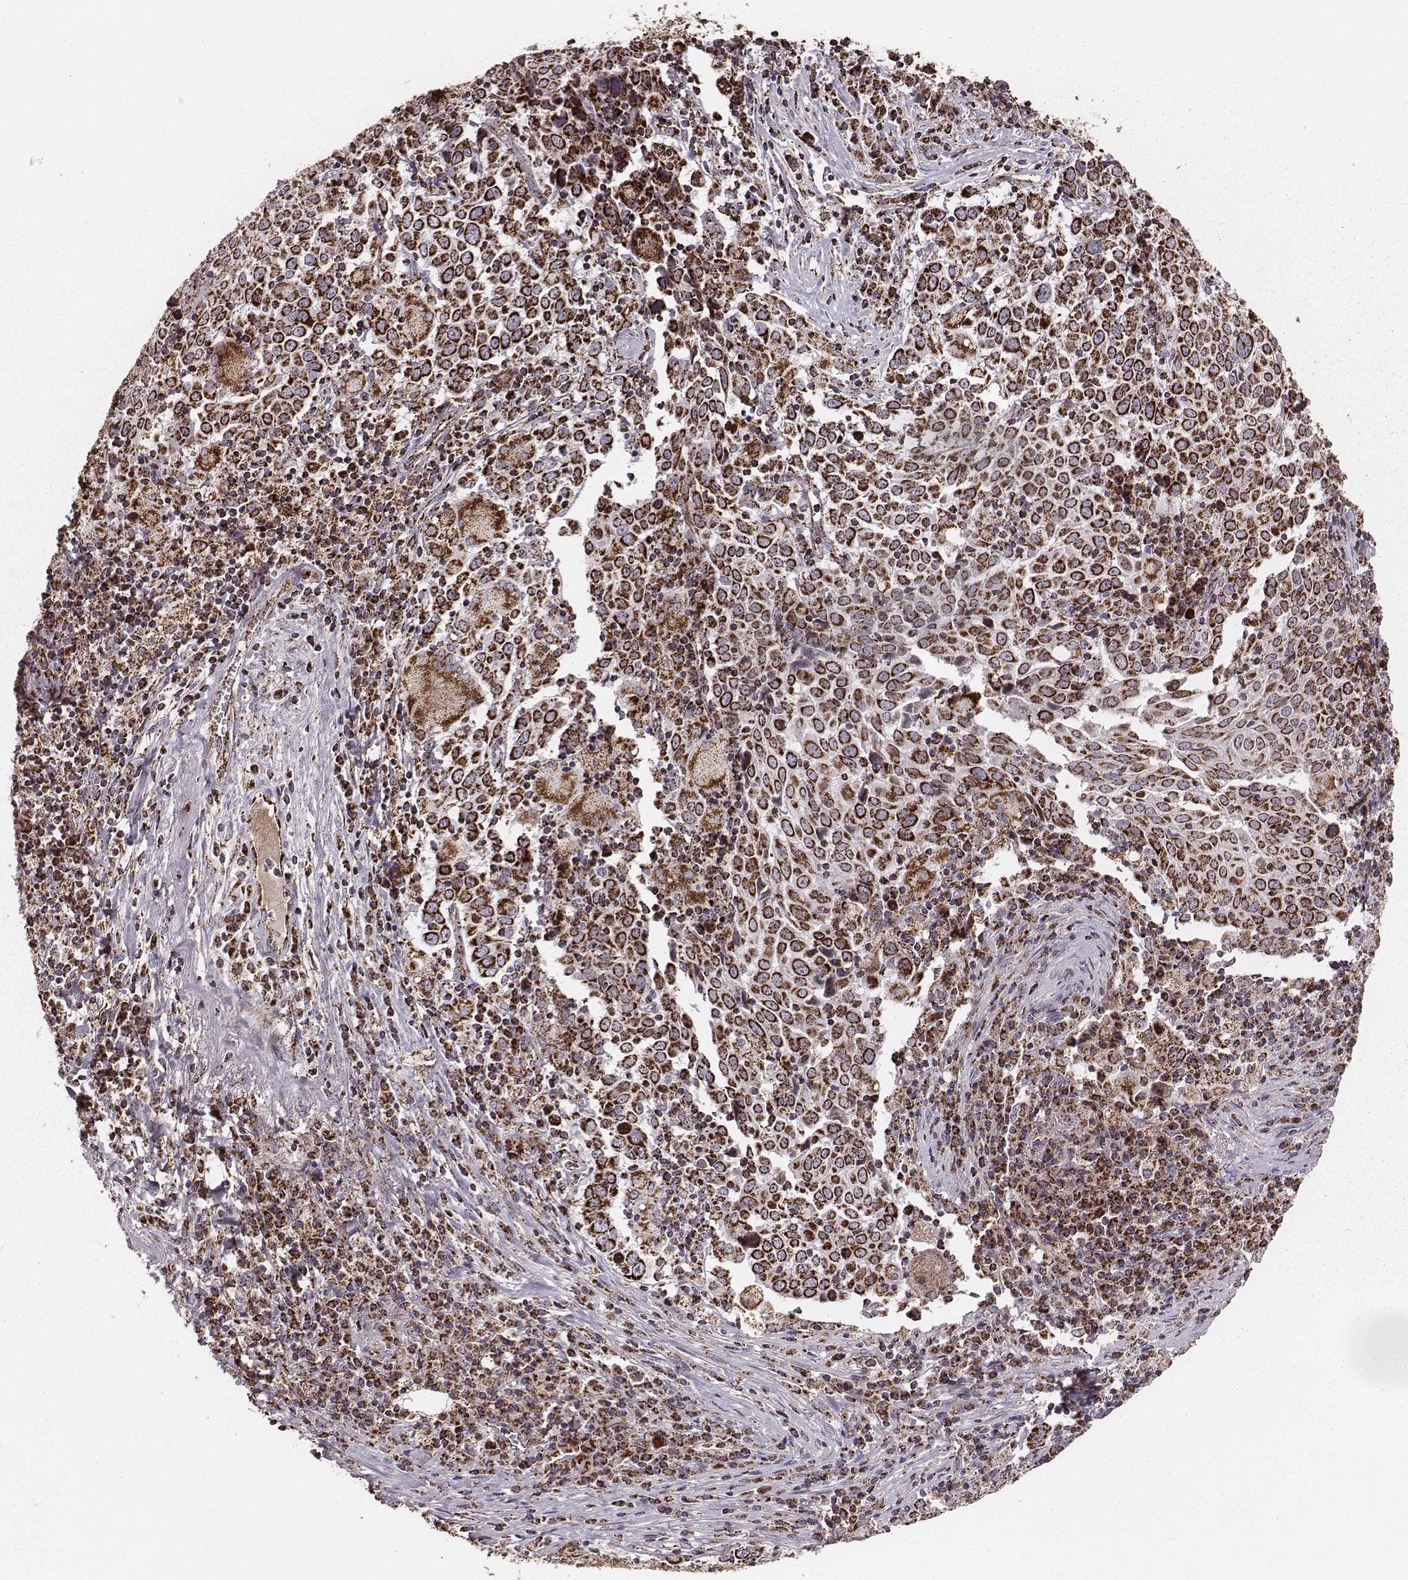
{"staining": {"intensity": "strong", "quantity": ">75%", "location": "cytoplasmic/membranous"}, "tissue": "lung cancer", "cell_type": "Tumor cells", "image_type": "cancer", "snomed": [{"axis": "morphology", "description": "Squamous cell carcinoma, NOS"}, {"axis": "topography", "description": "Lung"}], "caption": "Lung squamous cell carcinoma stained for a protein reveals strong cytoplasmic/membranous positivity in tumor cells.", "gene": "TUFM", "patient": {"sex": "male", "age": 57}}